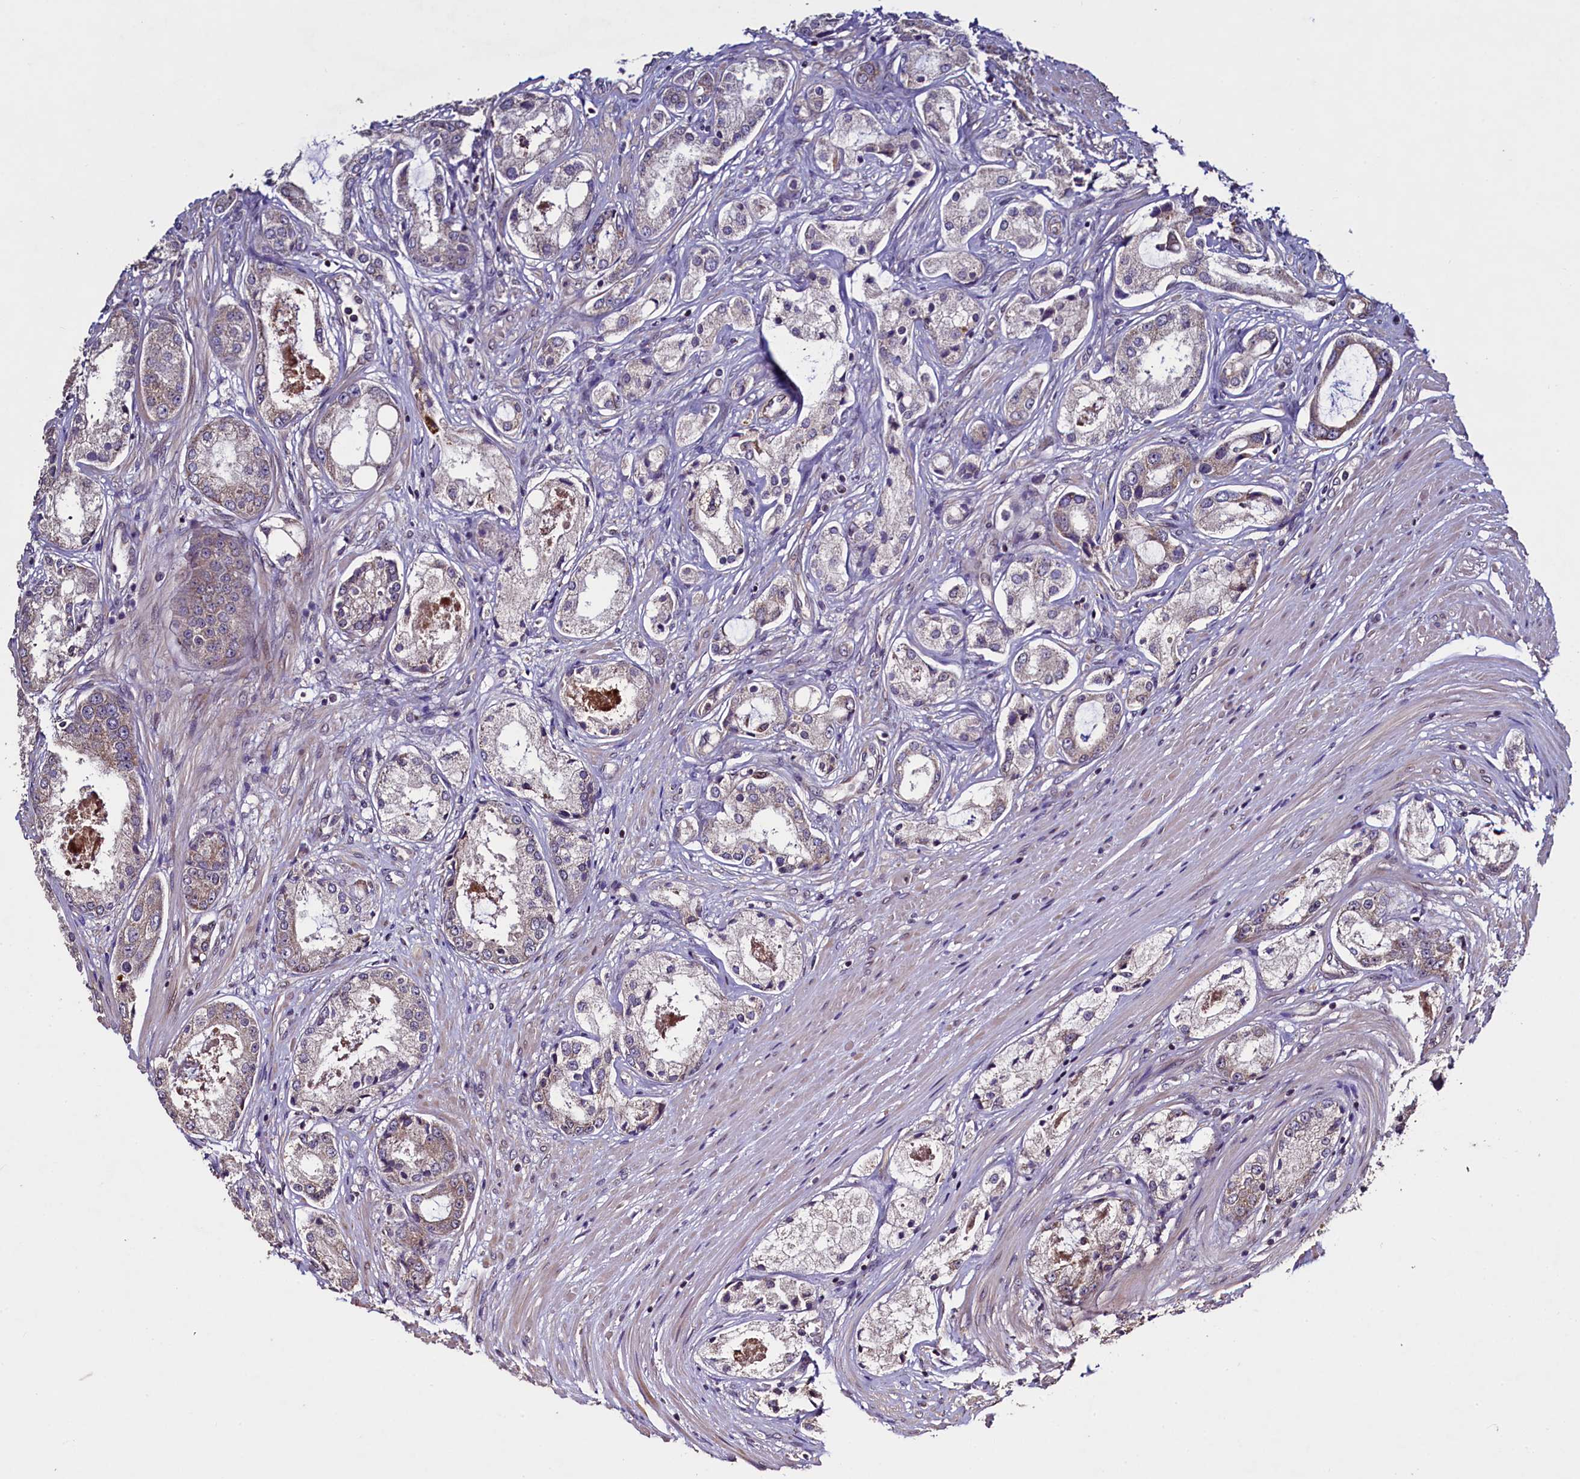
{"staining": {"intensity": "weak", "quantity": "<25%", "location": "cytoplasmic/membranous"}, "tissue": "prostate cancer", "cell_type": "Tumor cells", "image_type": "cancer", "snomed": [{"axis": "morphology", "description": "Adenocarcinoma, Low grade"}, {"axis": "topography", "description": "Prostate"}], "caption": "This image is of prostate low-grade adenocarcinoma stained with immunohistochemistry to label a protein in brown with the nuclei are counter-stained blue. There is no positivity in tumor cells.", "gene": "RBFA", "patient": {"sex": "male", "age": 68}}